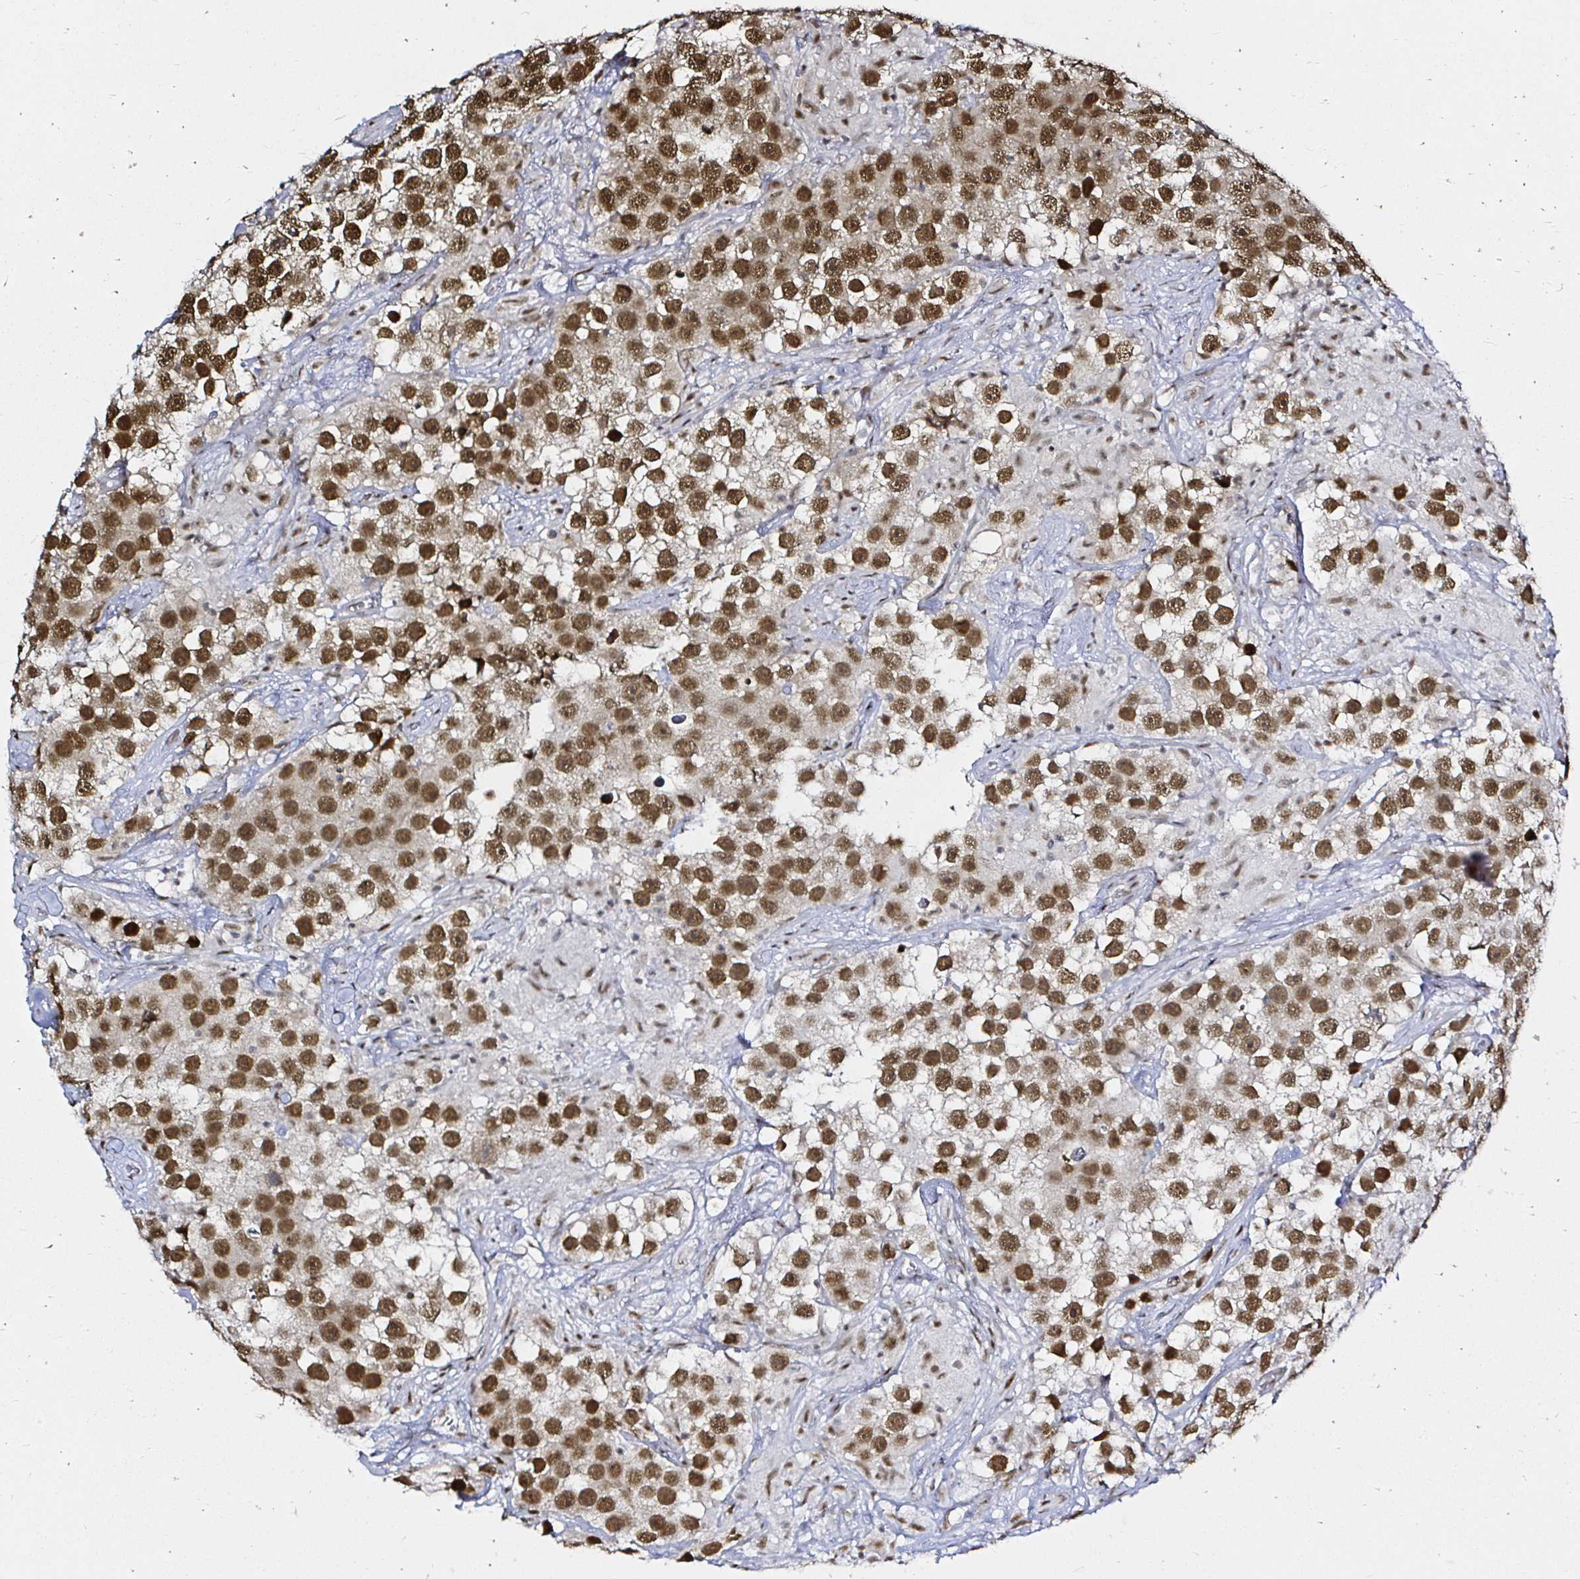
{"staining": {"intensity": "moderate", "quantity": ">75%", "location": "nuclear"}, "tissue": "testis cancer", "cell_type": "Tumor cells", "image_type": "cancer", "snomed": [{"axis": "morphology", "description": "Seminoma, NOS"}, {"axis": "topography", "description": "Testis"}], "caption": "Human testis seminoma stained with a protein marker displays moderate staining in tumor cells.", "gene": "SNRPC", "patient": {"sex": "male", "age": 49}}